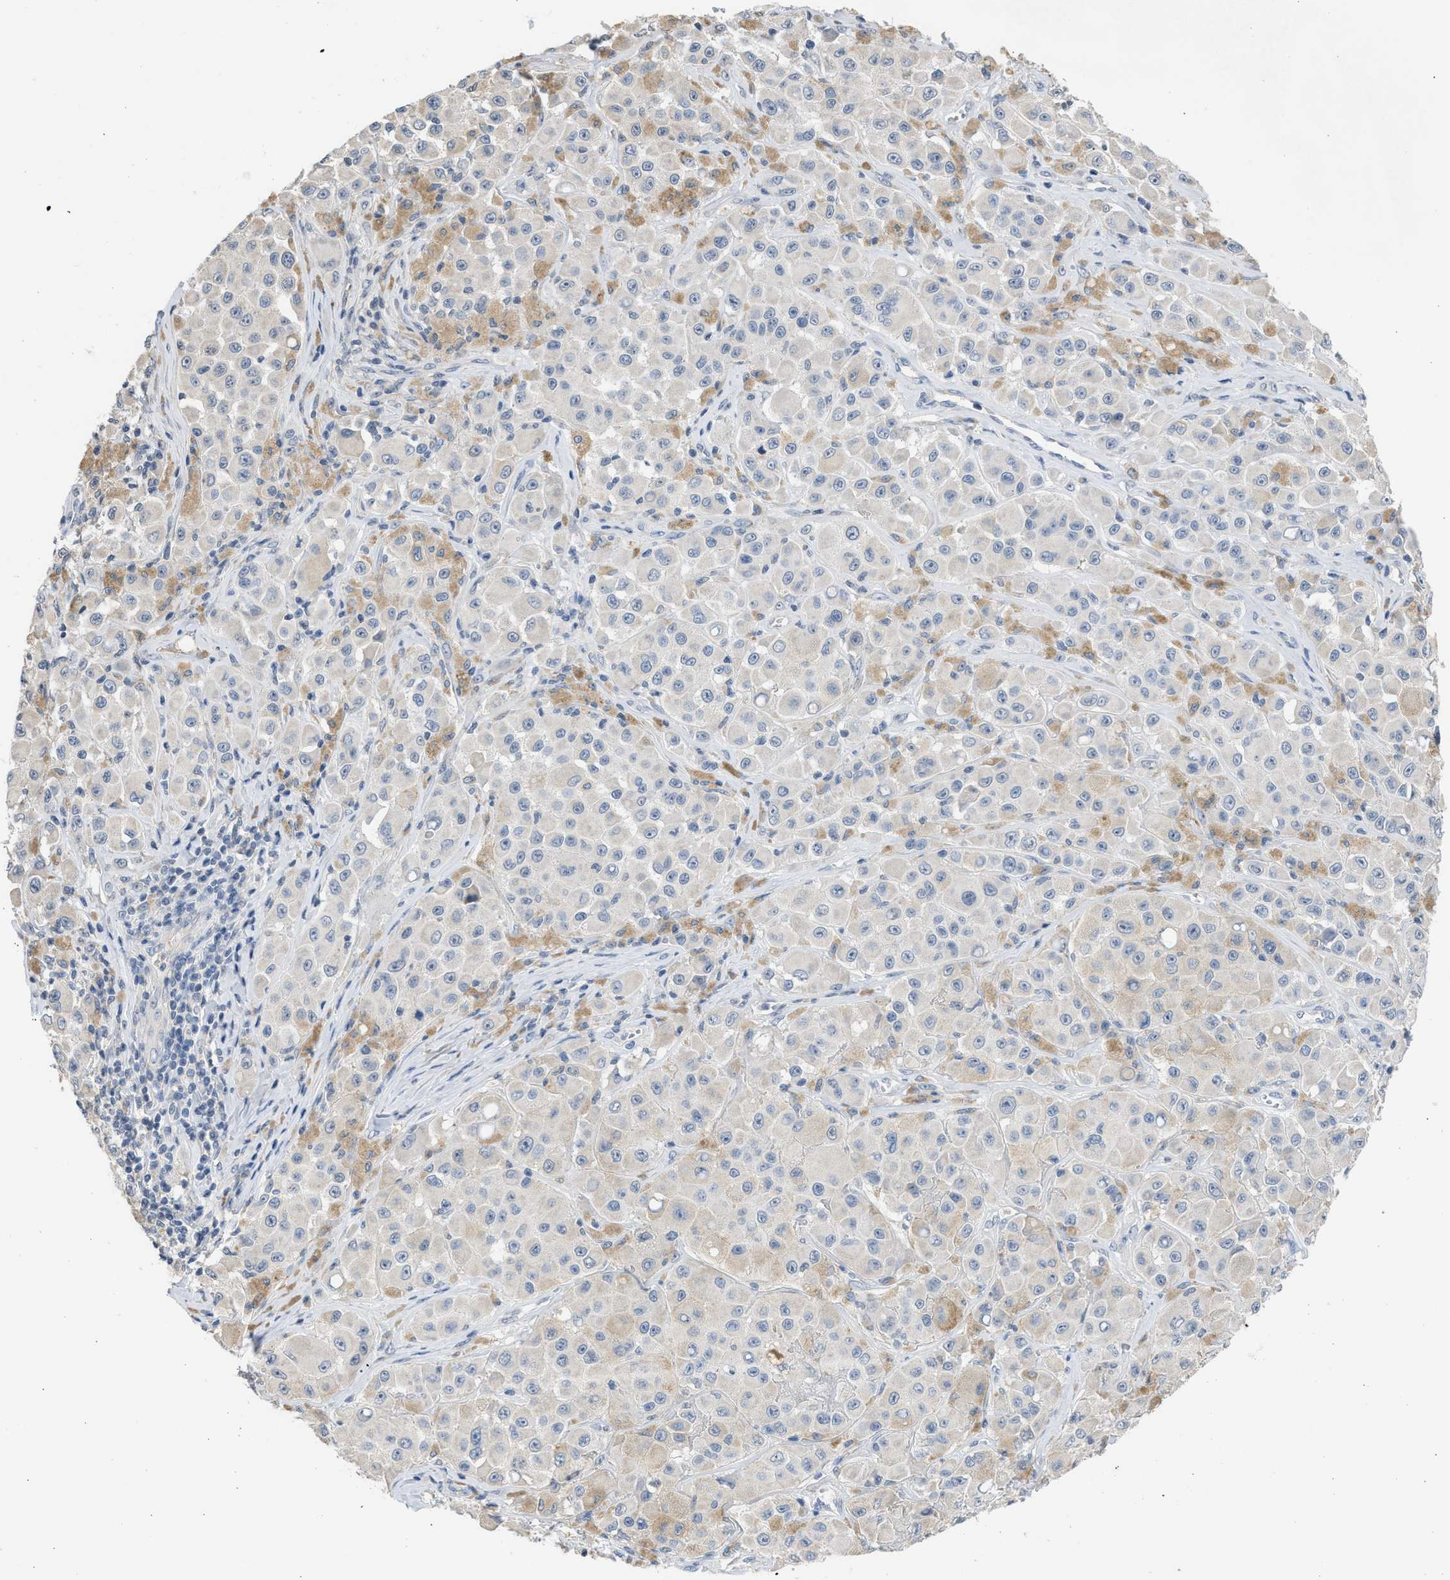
{"staining": {"intensity": "weak", "quantity": "<25%", "location": "cytoplasmic/membranous"}, "tissue": "melanoma", "cell_type": "Tumor cells", "image_type": "cancer", "snomed": [{"axis": "morphology", "description": "Malignant melanoma, NOS"}, {"axis": "topography", "description": "Skin"}], "caption": "Immunohistochemical staining of human melanoma displays no significant staining in tumor cells.", "gene": "SULT2A1", "patient": {"sex": "male", "age": 84}}